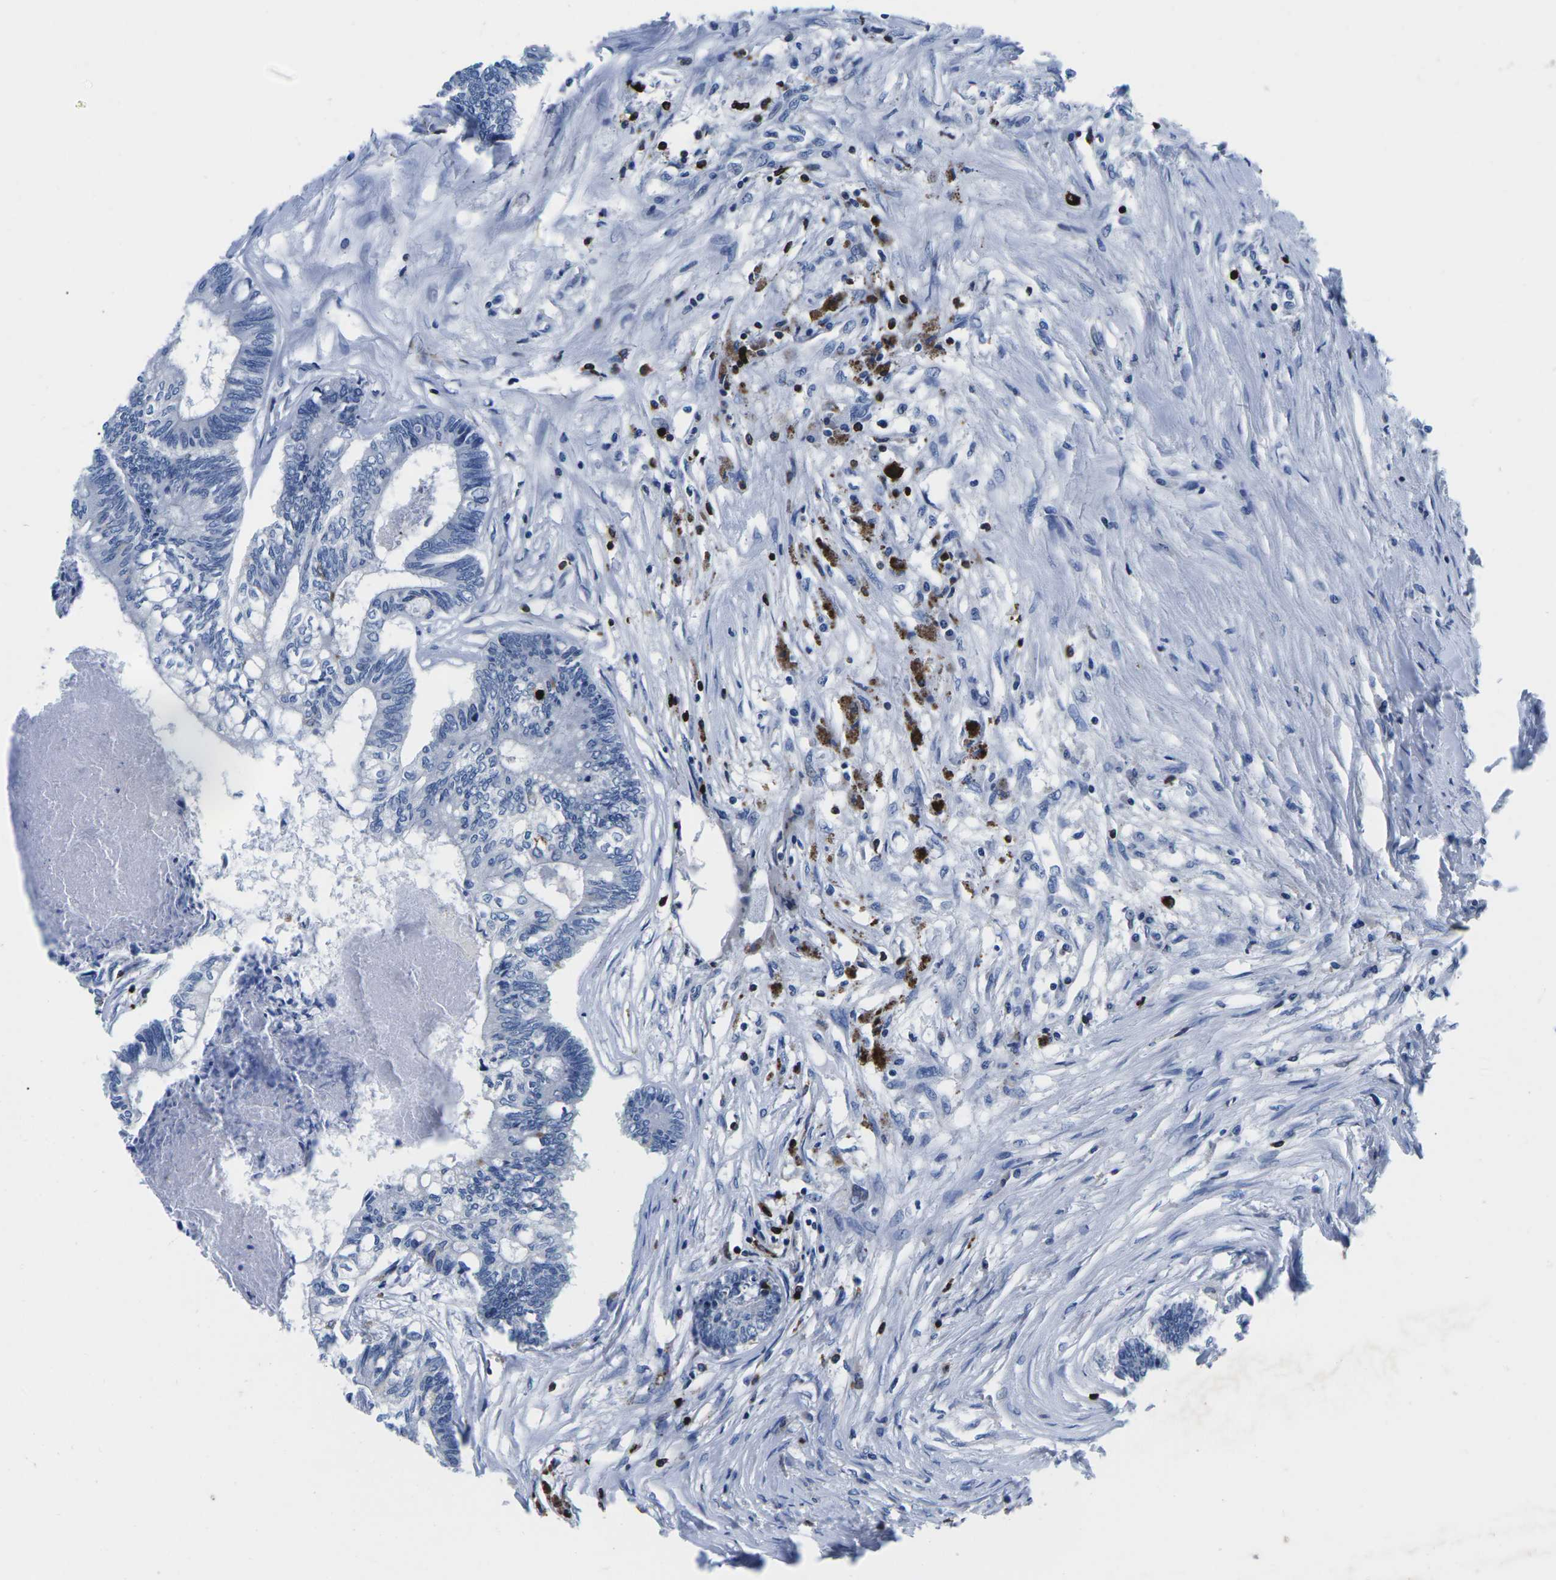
{"staining": {"intensity": "negative", "quantity": "none", "location": "none"}, "tissue": "colorectal cancer", "cell_type": "Tumor cells", "image_type": "cancer", "snomed": [{"axis": "morphology", "description": "Adenocarcinoma, NOS"}, {"axis": "topography", "description": "Rectum"}], "caption": "Tumor cells show no significant protein positivity in colorectal cancer. (Stains: DAB immunohistochemistry (IHC) with hematoxylin counter stain, Microscopy: brightfield microscopy at high magnification).", "gene": "CTSW", "patient": {"sex": "male", "age": 63}}